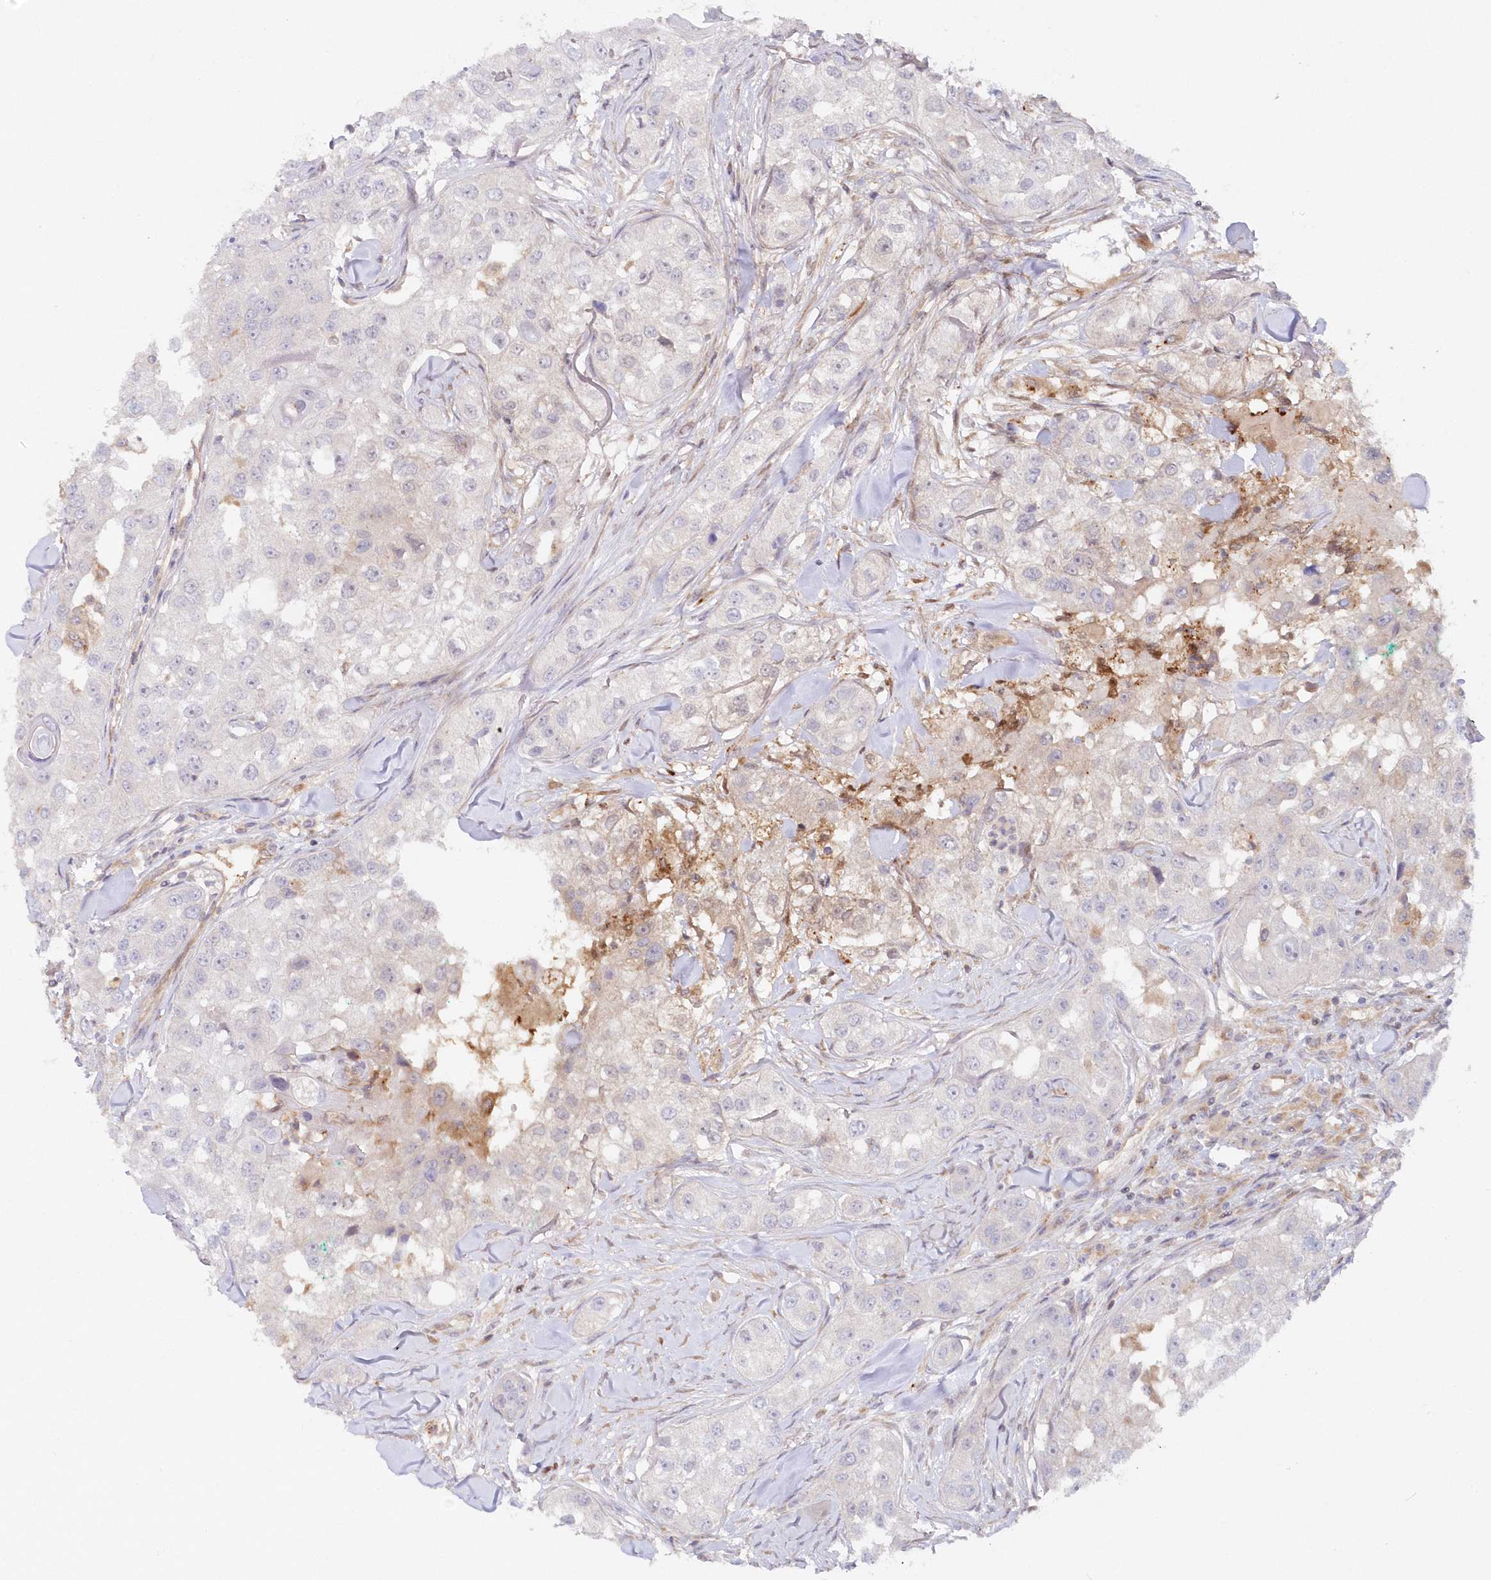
{"staining": {"intensity": "negative", "quantity": "none", "location": "none"}, "tissue": "head and neck cancer", "cell_type": "Tumor cells", "image_type": "cancer", "snomed": [{"axis": "morphology", "description": "Normal tissue, NOS"}, {"axis": "morphology", "description": "Squamous cell carcinoma, NOS"}, {"axis": "topography", "description": "Skeletal muscle"}, {"axis": "topography", "description": "Head-Neck"}], "caption": "Protein analysis of squamous cell carcinoma (head and neck) displays no significant staining in tumor cells.", "gene": "GBE1", "patient": {"sex": "male", "age": 51}}